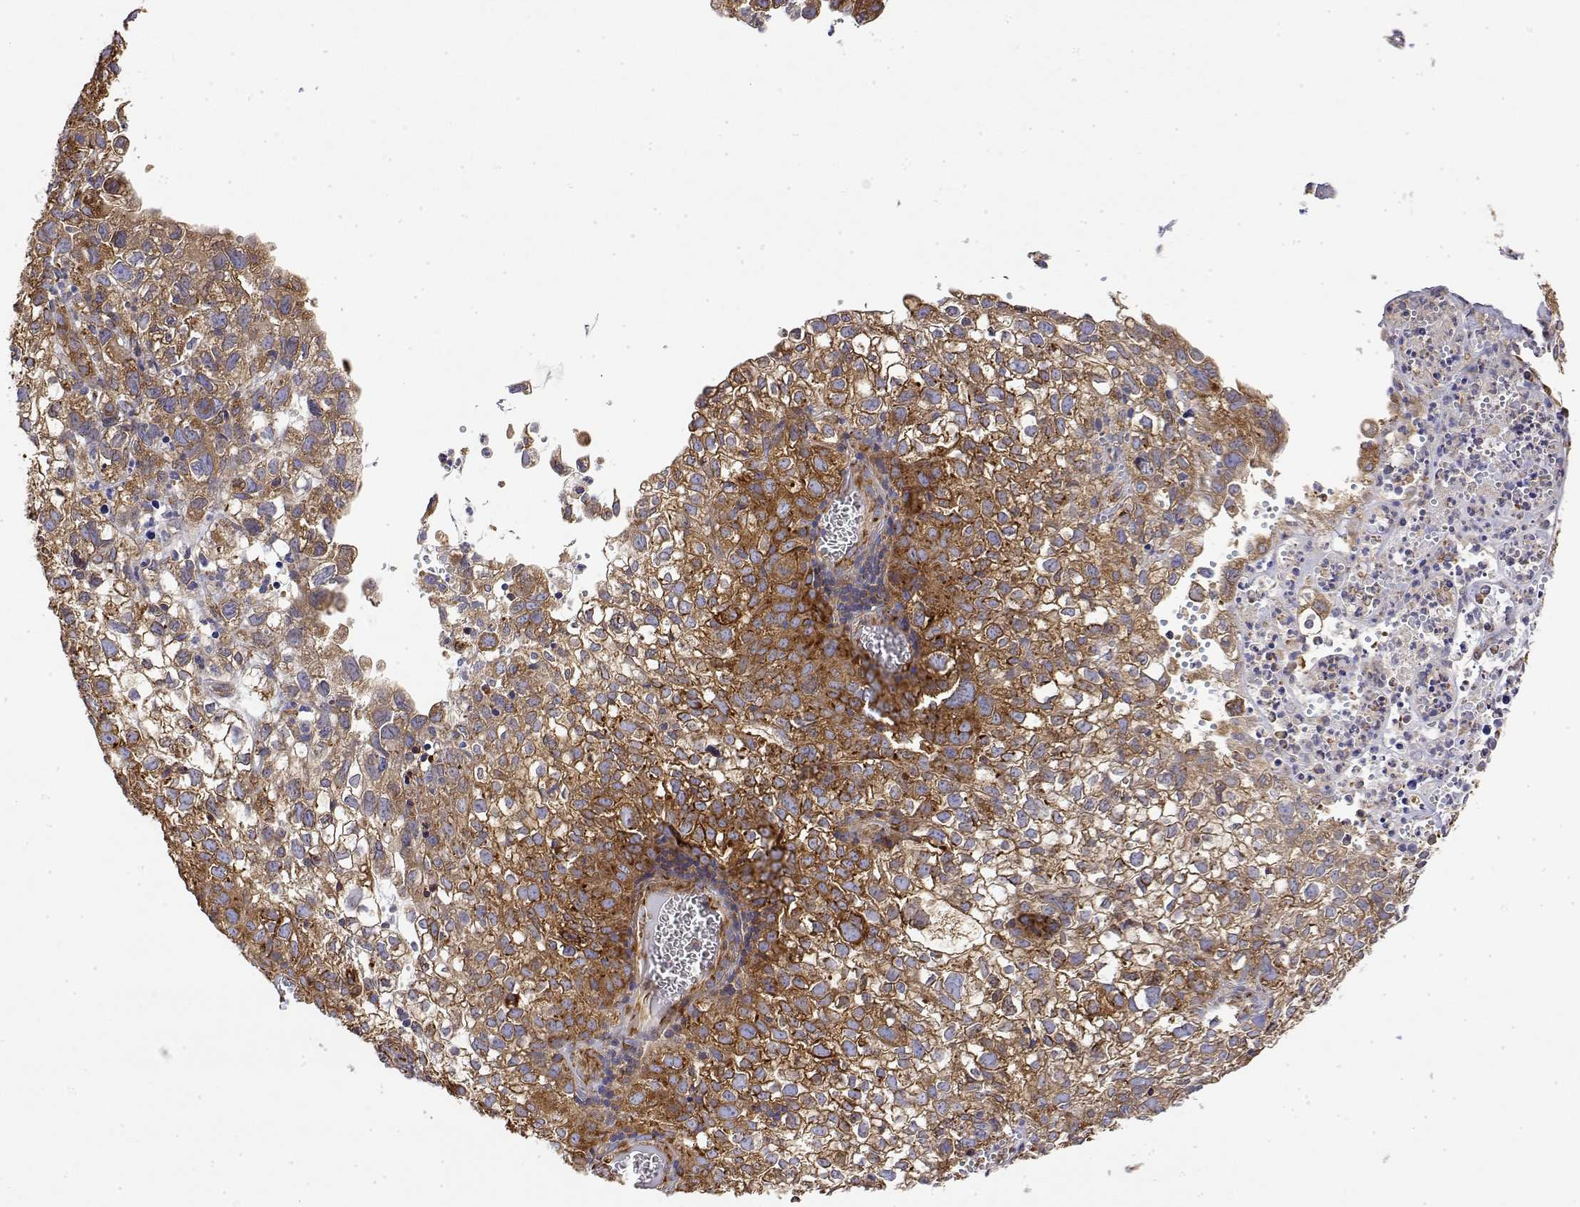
{"staining": {"intensity": "moderate", "quantity": ">75%", "location": "cytoplasmic/membranous"}, "tissue": "cervical cancer", "cell_type": "Tumor cells", "image_type": "cancer", "snomed": [{"axis": "morphology", "description": "Squamous cell carcinoma, NOS"}, {"axis": "topography", "description": "Cervix"}], "caption": "Cervical squamous cell carcinoma tissue exhibits moderate cytoplasmic/membranous positivity in about >75% of tumor cells, visualized by immunohistochemistry. The staining was performed using DAB to visualize the protein expression in brown, while the nuclei were stained in blue with hematoxylin (Magnification: 20x).", "gene": "EEF1G", "patient": {"sex": "female", "age": 55}}